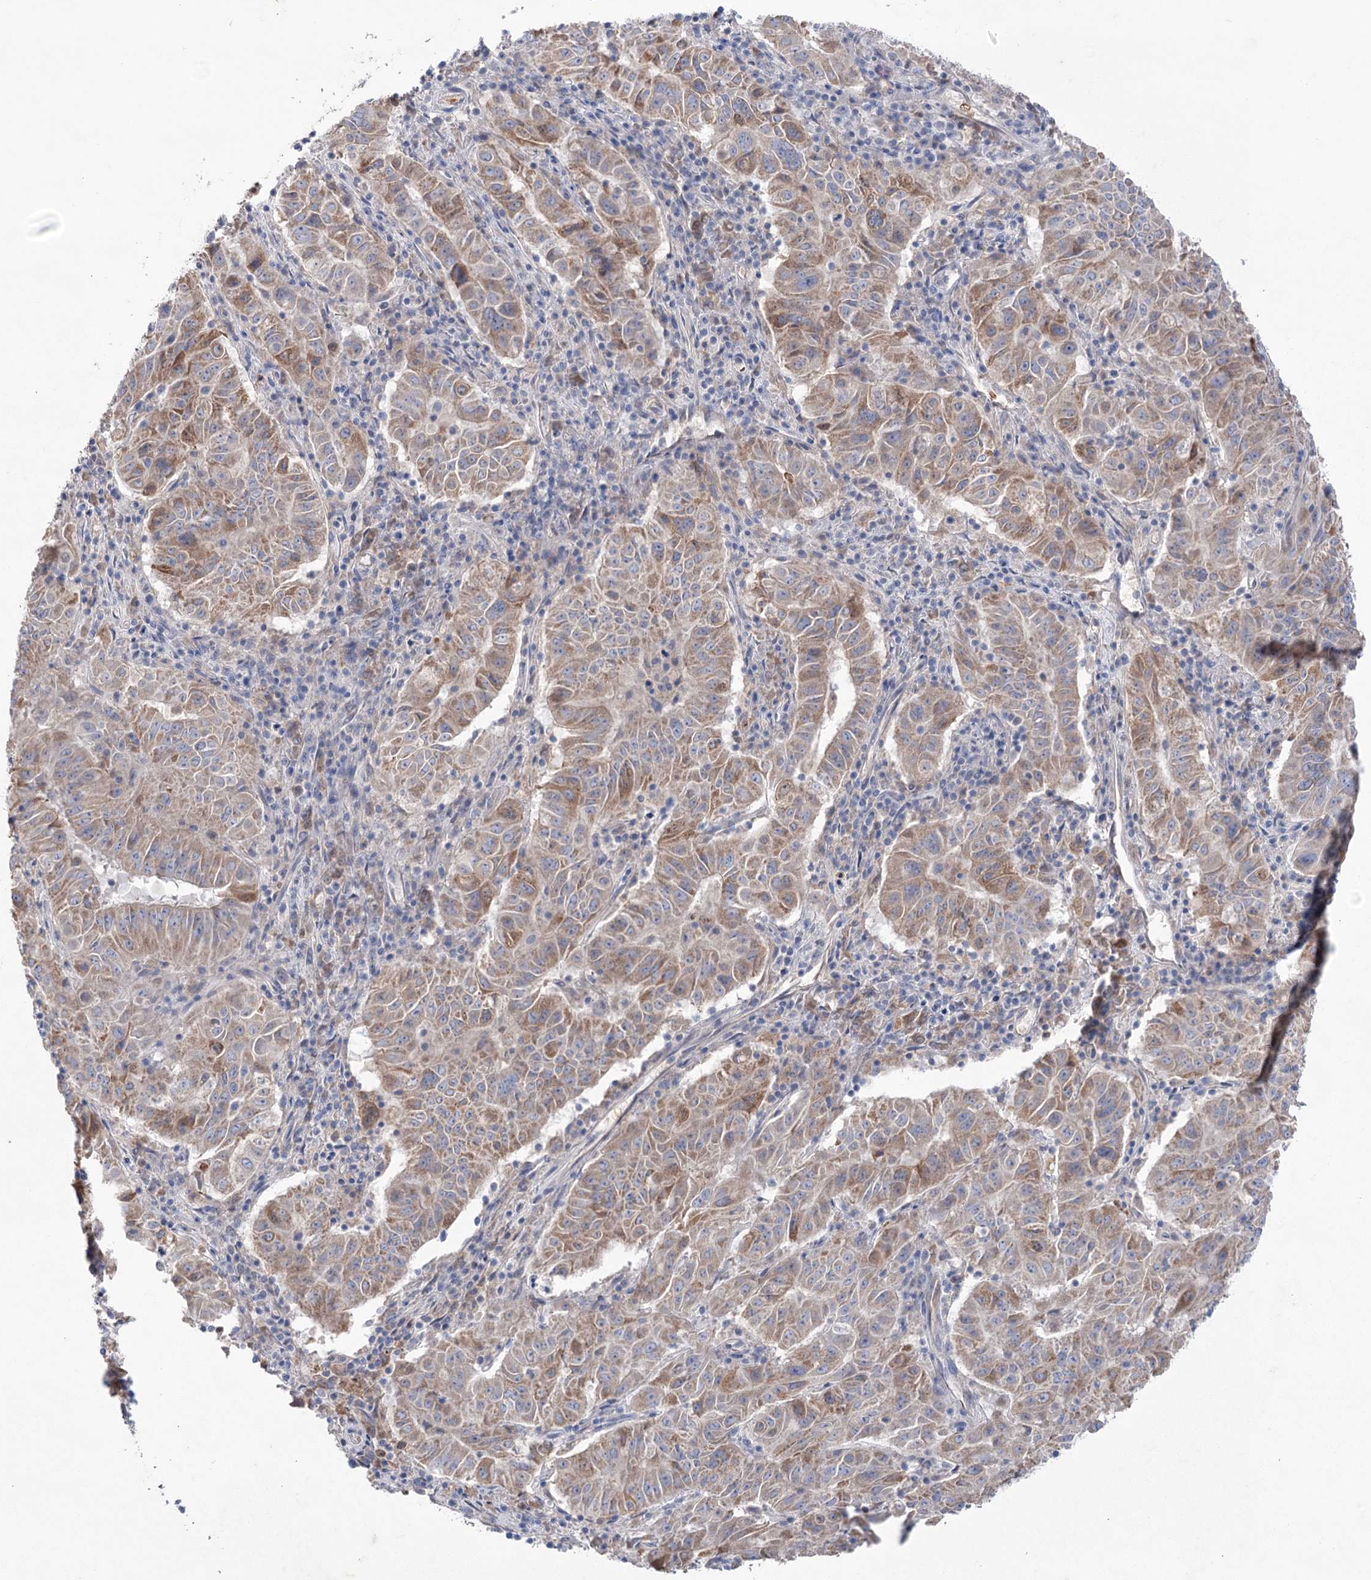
{"staining": {"intensity": "moderate", "quantity": "25%-75%", "location": "cytoplasmic/membranous"}, "tissue": "pancreatic cancer", "cell_type": "Tumor cells", "image_type": "cancer", "snomed": [{"axis": "morphology", "description": "Adenocarcinoma, NOS"}, {"axis": "topography", "description": "Pancreas"}], "caption": "Pancreatic cancer stained for a protein shows moderate cytoplasmic/membranous positivity in tumor cells.", "gene": "MTCH2", "patient": {"sex": "male", "age": 63}}